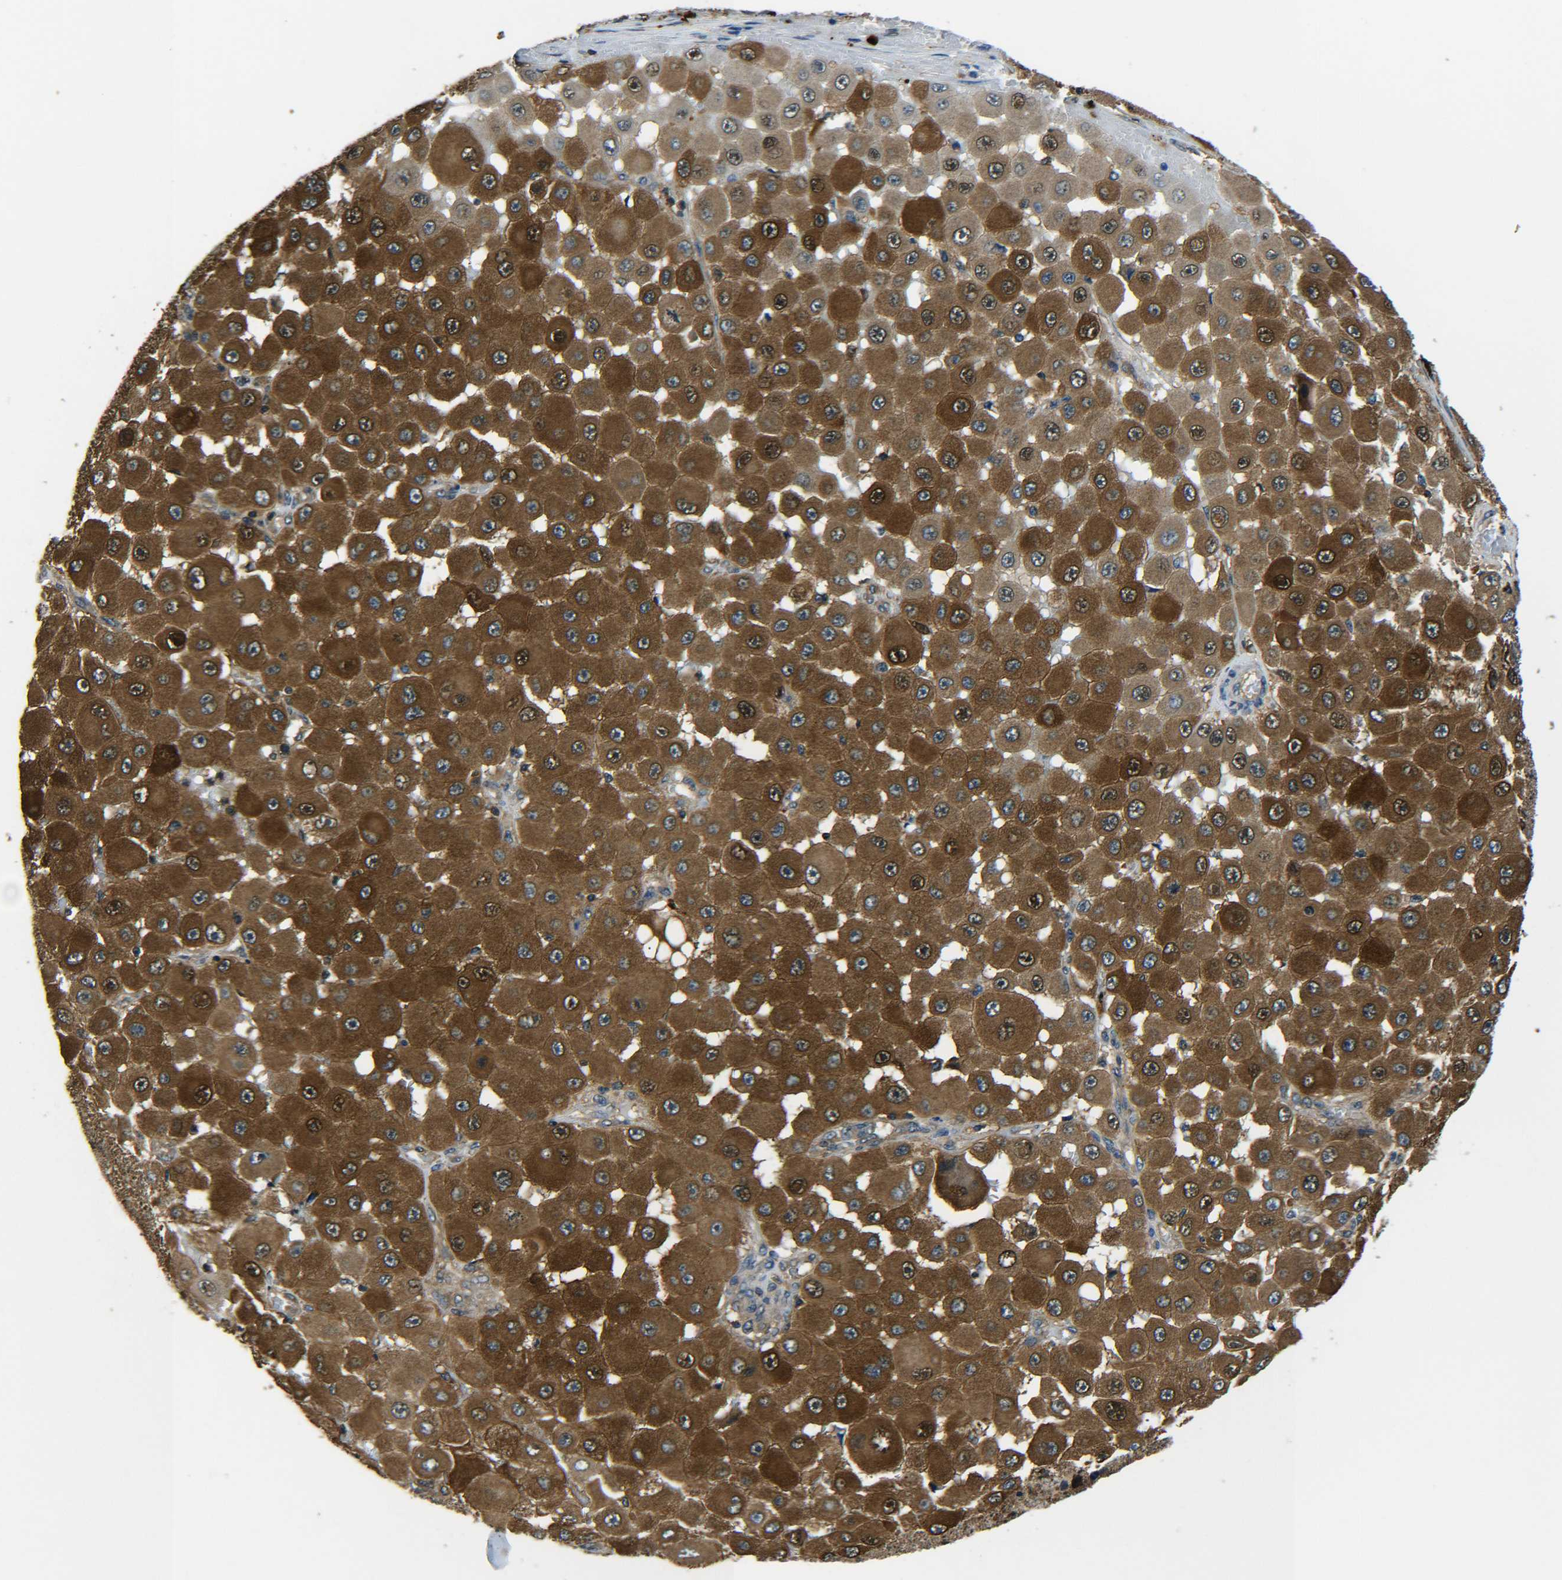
{"staining": {"intensity": "strong", "quantity": ">75%", "location": "cytoplasmic/membranous"}, "tissue": "melanoma", "cell_type": "Tumor cells", "image_type": "cancer", "snomed": [{"axis": "morphology", "description": "Malignant melanoma, NOS"}, {"axis": "topography", "description": "Skin"}], "caption": "Immunohistochemistry histopathology image of neoplastic tissue: human melanoma stained using immunohistochemistry (IHC) demonstrates high levels of strong protein expression localized specifically in the cytoplasmic/membranous of tumor cells, appearing as a cytoplasmic/membranous brown color.", "gene": "PREB", "patient": {"sex": "female", "age": 81}}